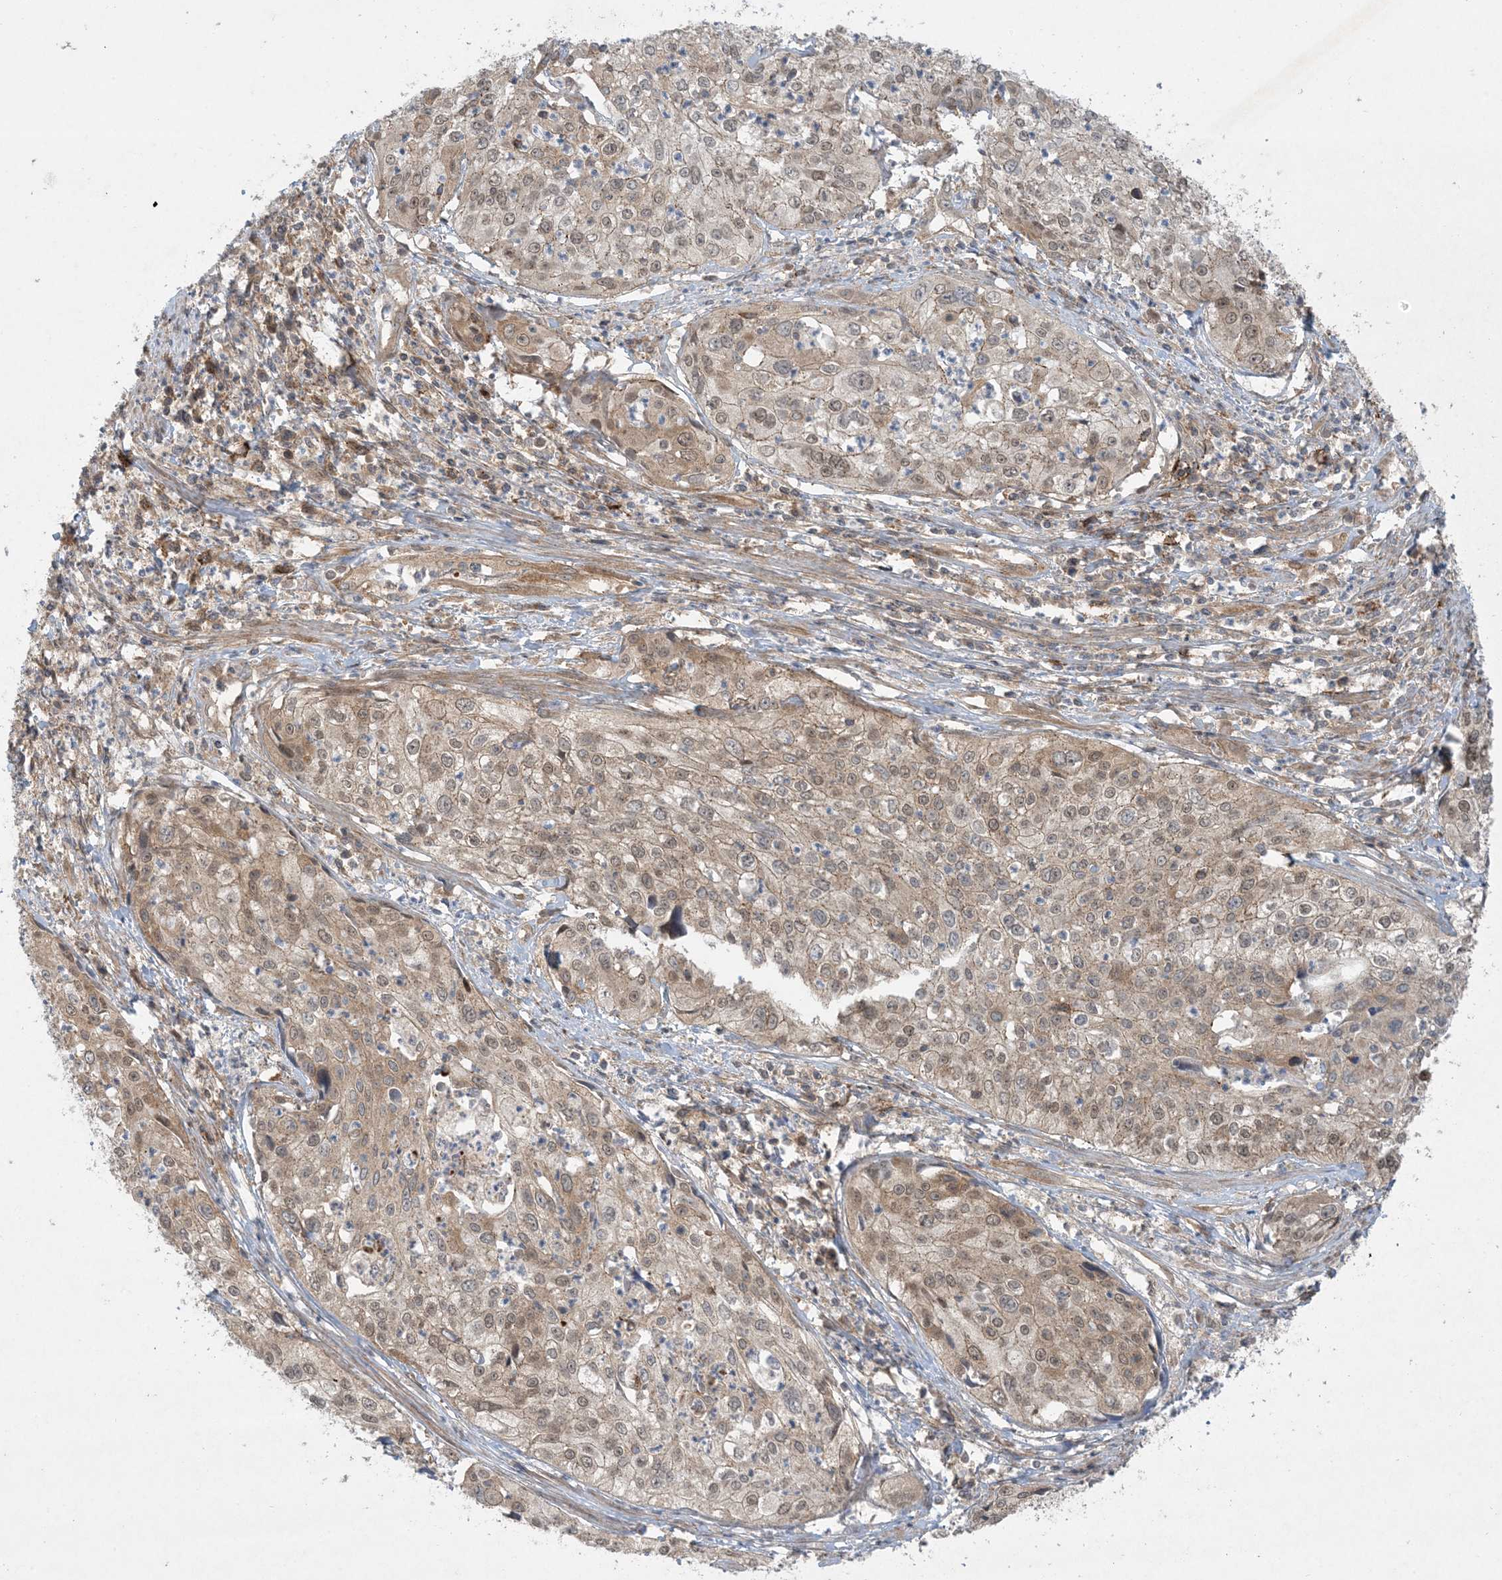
{"staining": {"intensity": "weak", "quantity": "25%-75%", "location": "cytoplasmic/membranous,nuclear"}, "tissue": "cervical cancer", "cell_type": "Tumor cells", "image_type": "cancer", "snomed": [{"axis": "morphology", "description": "Squamous cell carcinoma, NOS"}, {"axis": "topography", "description": "Cervix"}], "caption": "Cervical squamous cell carcinoma stained with a protein marker shows weak staining in tumor cells.", "gene": "STAM2", "patient": {"sex": "female", "age": 31}}